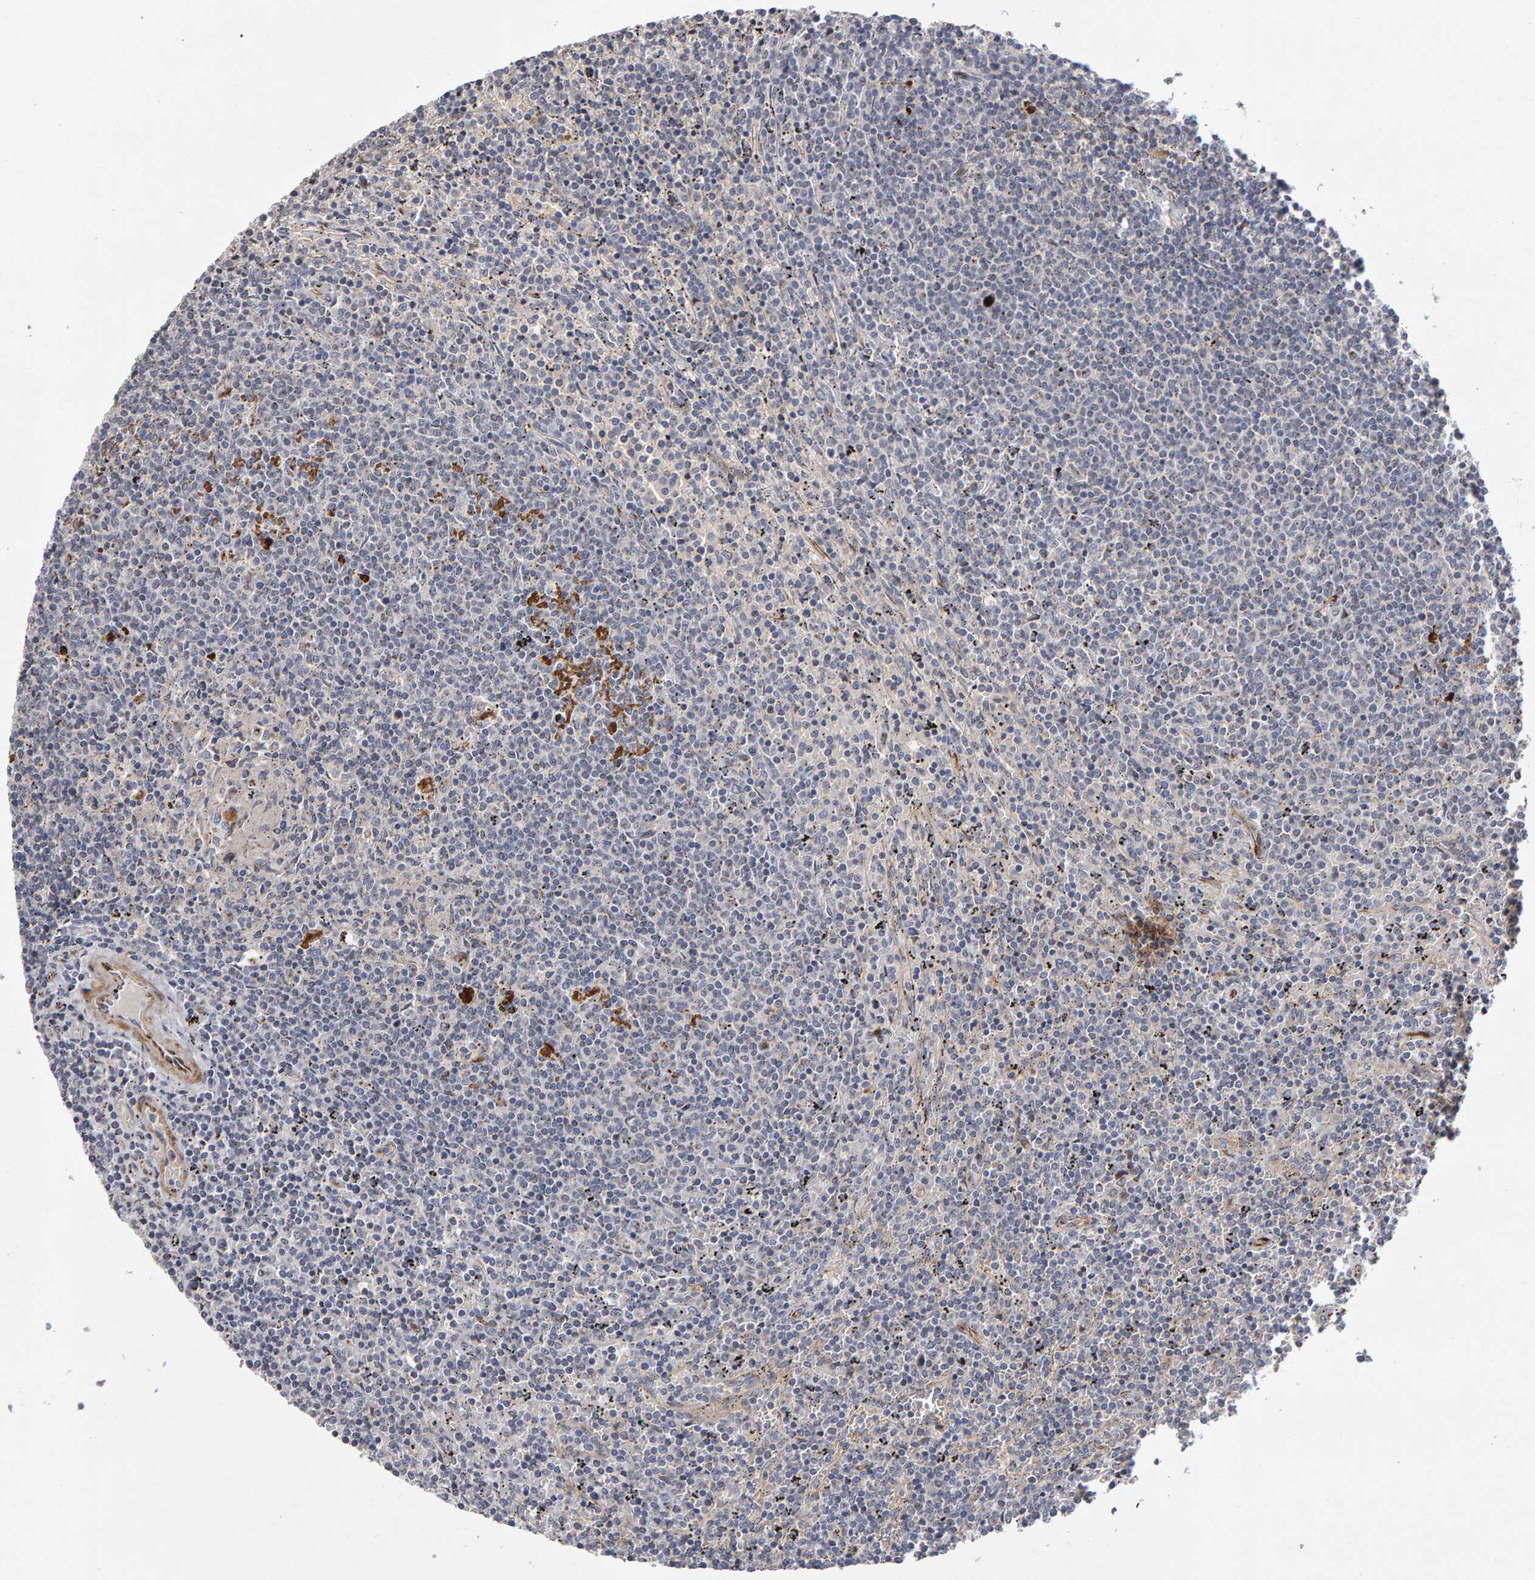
{"staining": {"intensity": "moderate", "quantity": "<25%", "location": "cytoplasmic/membranous"}, "tissue": "lymphoma", "cell_type": "Tumor cells", "image_type": "cancer", "snomed": [{"axis": "morphology", "description": "Malignant lymphoma, non-Hodgkin's type, Low grade"}, {"axis": "topography", "description": "Spleen"}], "caption": "Immunohistochemistry (IHC) of human malignant lymphoma, non-Hodgkin's type (low-grade) demonstrates low levels of moderate cytoplasmic/membranous staining in approximately <25% of tumor cells. The staining was performed using DAB (3,3'-diaminobenzidine) to visualize the protein expression in brown, while the nuclei were stained in blue with hematoxylin (Magnification: 20x).", "gene": "CANT1", "patient": {"sex": "female", "age": 50}}